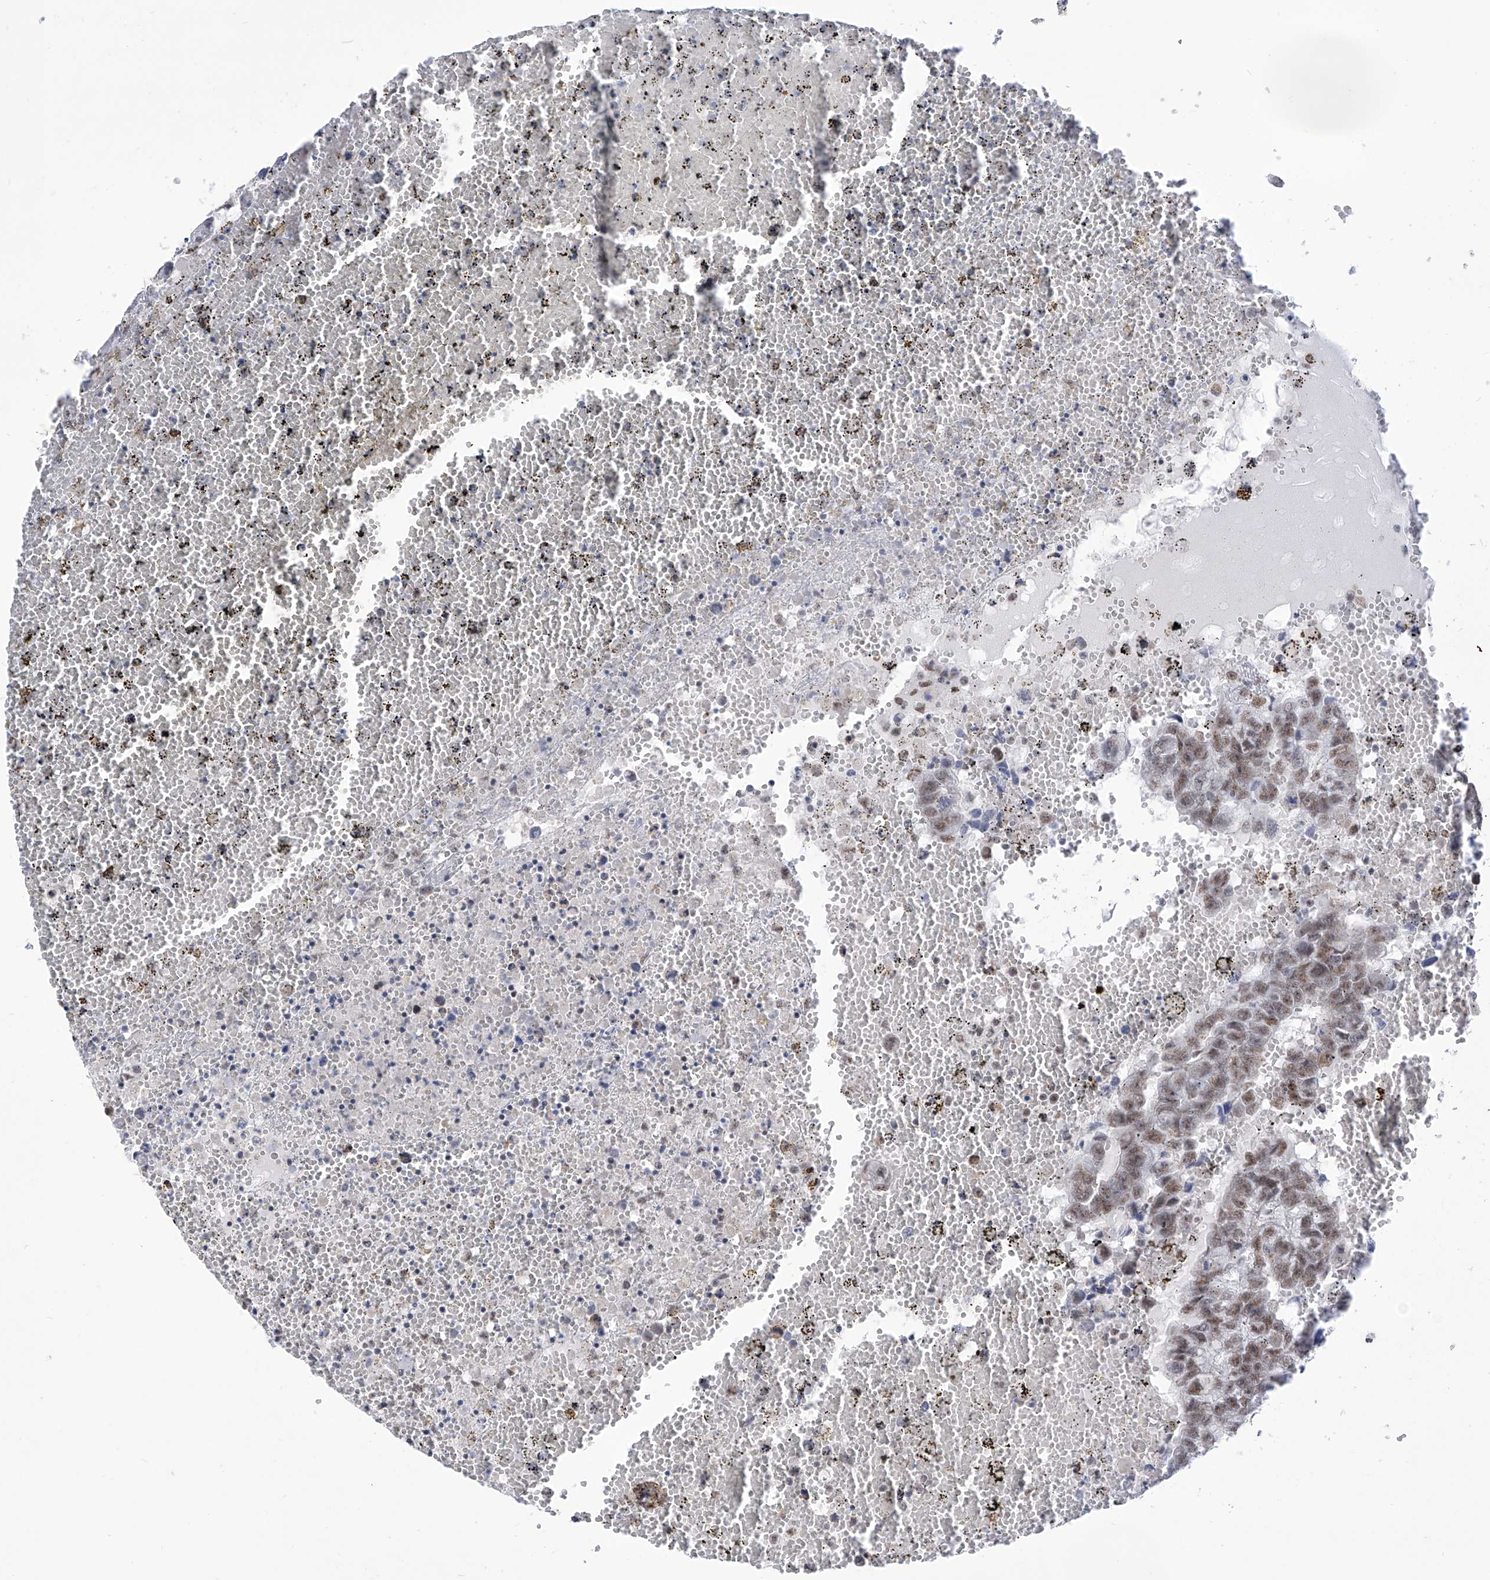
{"staining": {"intensity": "weak", "quantity": "25%-75%", "location": "nuclear"}, "tissue": "testis cancer", "cell_type": "Tumor cells", "image_type": "cancer", "snomed": [{"axis": "morphology", "description": "Carcinoma, Embryonal, NOS"}, {"axis": "topography", "description": "Testis"}], "caption": "A micrograph showing weak nuclear positivity in approximately 25%-75% of tumor cells in testis embryonal carcinoma, as visualized by brown immunohistochemical staining.", "gene": "SART1", "patient": {"sex": "male", "age": 25}}